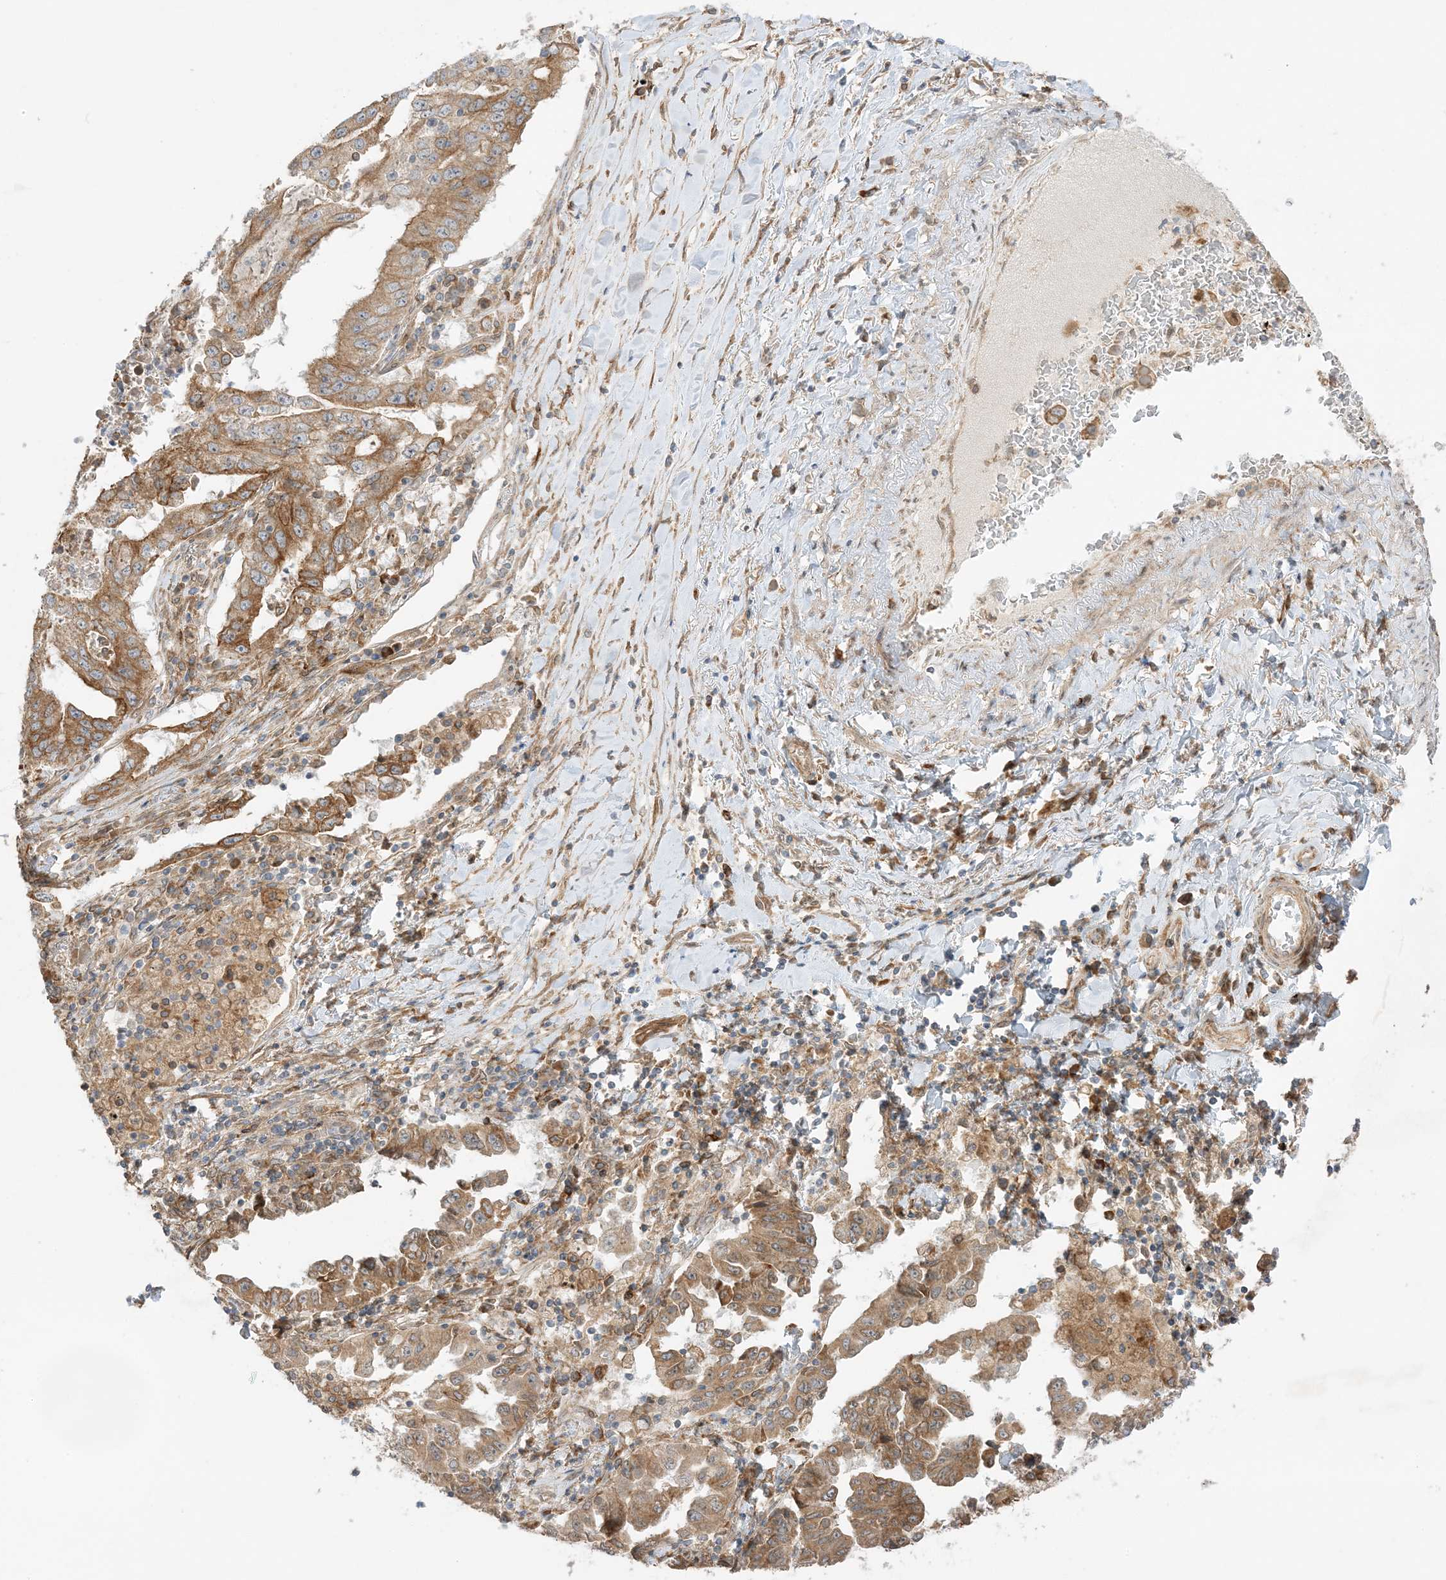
{"staining": {"intensity": "moderate", "quantity": ">75%", "location": "cytoplasmic/membranous"}, "tissue": "lung cancer", "cell_type": "Tumor cells", "image_type": "cancer", "snomed": [{"axis": "morphology", "description": "Adenocarcinoma, NOS"}, {"axis": "topography", "description": "Lung"}], "caption": "Adenocarcinoma (lung) was stained to show a protein in brown. There is medium levels of moderate cytoplasmic/membranous positivity in approximately >75% of tumor cells. (brown staining indicates protein expression, while blue staining denotes nuclei).", "gene": "SCARF2", "patient": {"sex": "female", "age": 51}}